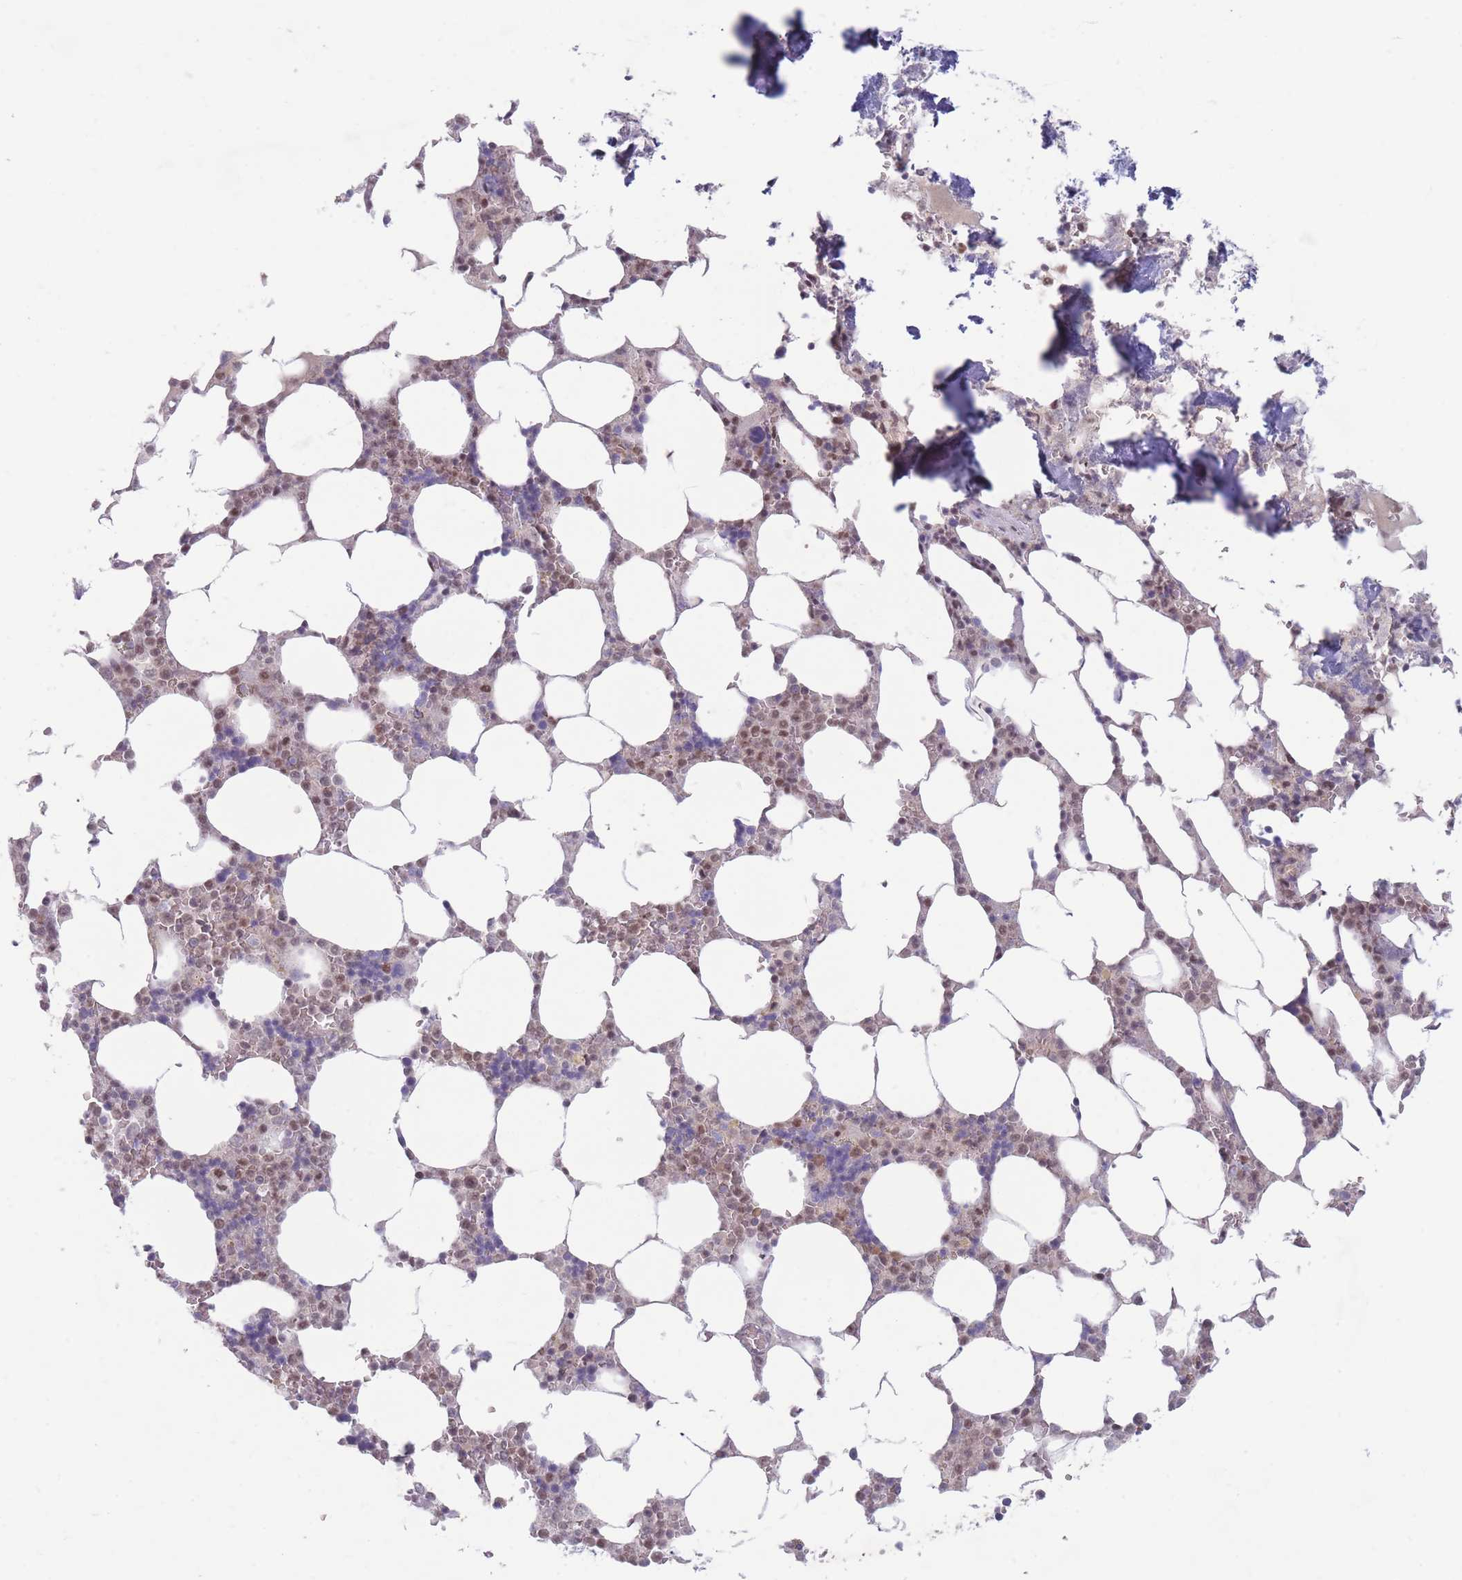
{"staining": {"intensity": "moderate", "quantity": "25%-75%", "location": "nuclear"}, "tissue": "bone marrow", "cell_type": "Hematopoietic cells", "image_type": "normal", "snomed": [{"axis": "morphology", "description": "Normal tissue, NOS"}, {"axis": "topography", "description": "Bone marrow"}], "caption": "Unremarkable bone marrow demonstrates moderate nuclear staining in approximately 25%-75% of hematopoietic cells Using DAB (3,3'-diaminobenzidine) (brown) and hematoxylin (blue) stains, captured at high magnification using brightfield microscopy..", "gene": "ARID3B", "patient": {"sex": "male", "age": 64}}